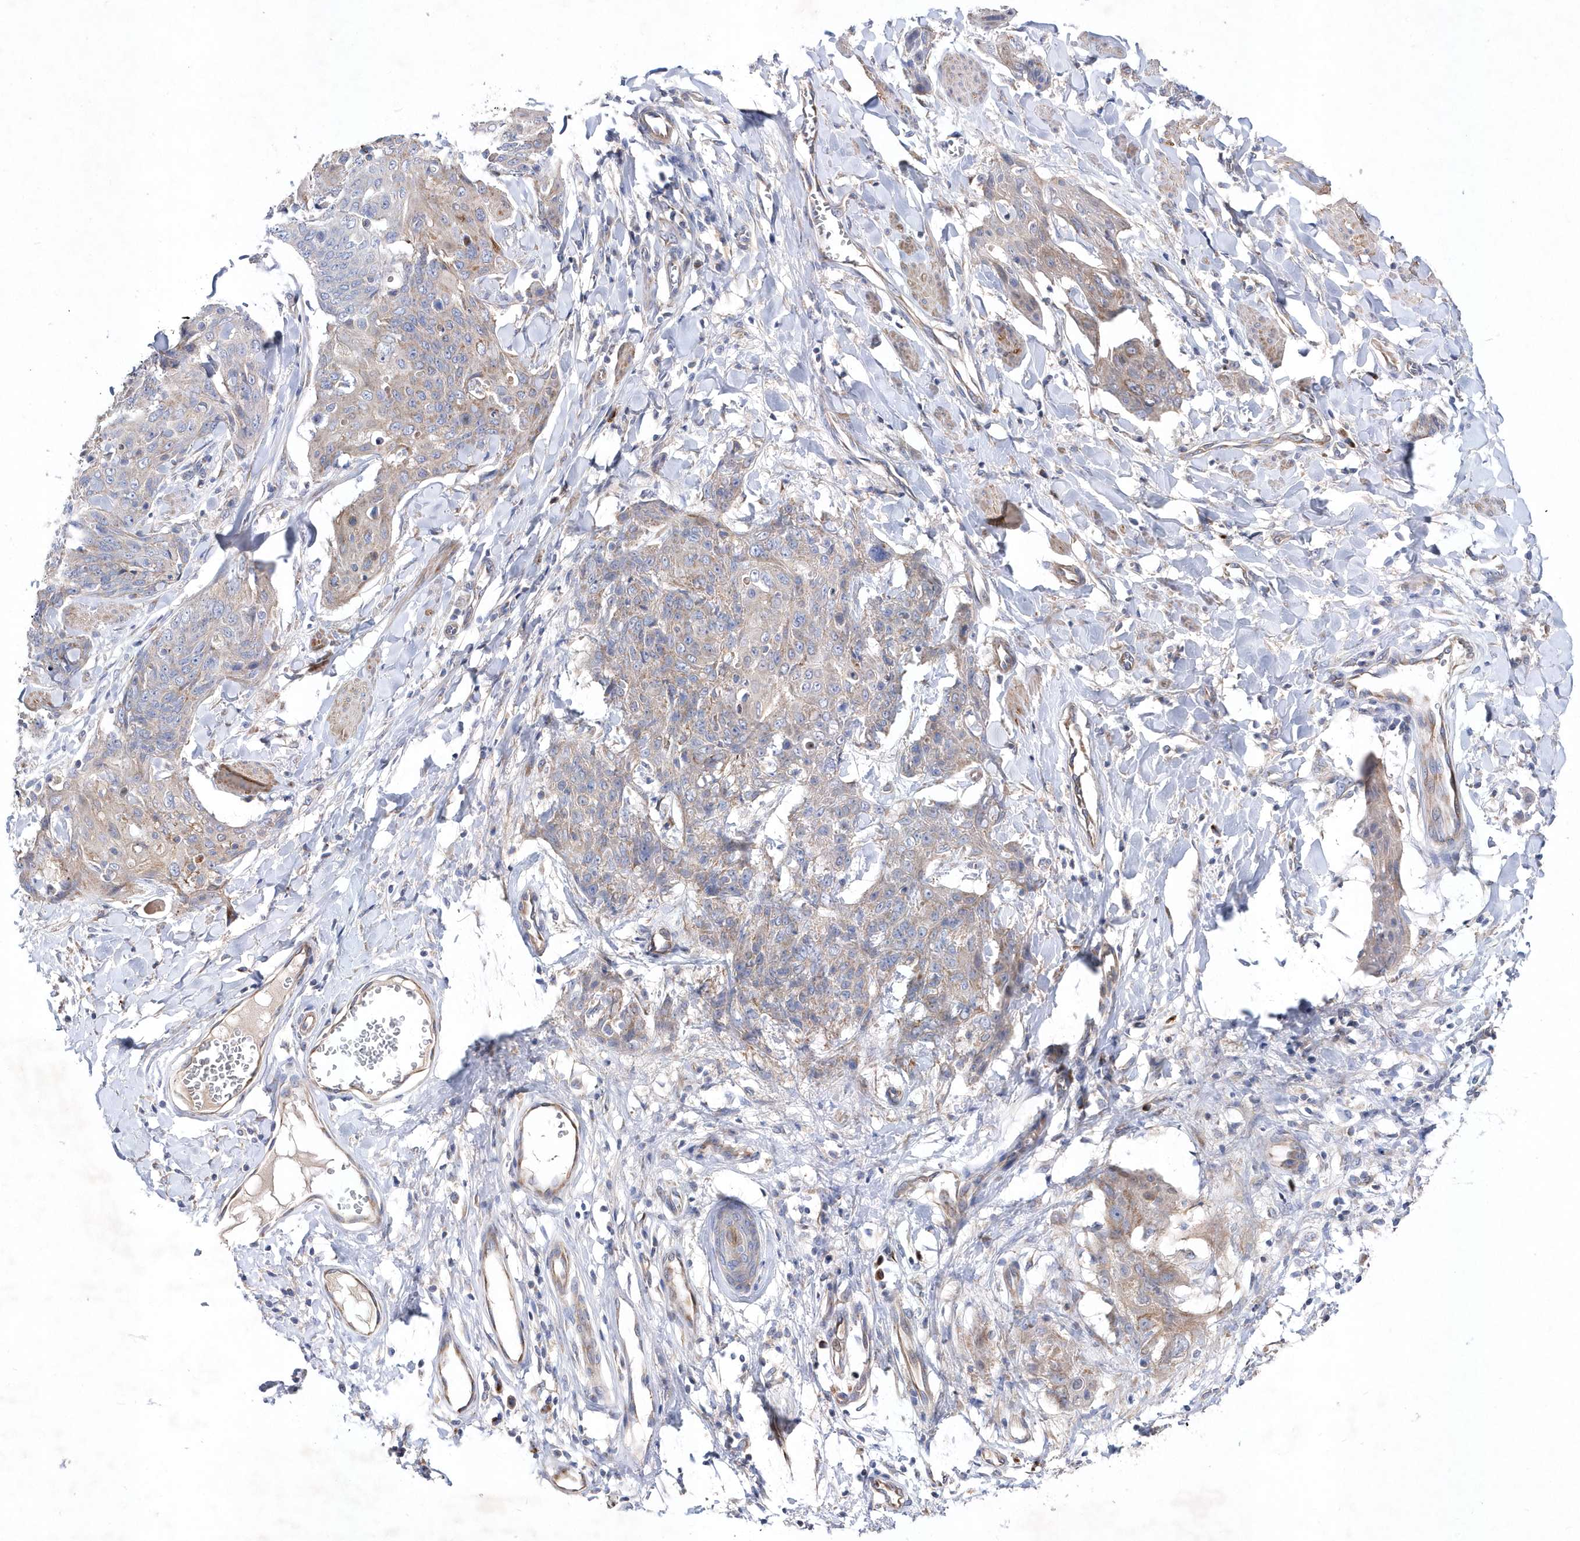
{"staining": {"intensity": "weak", "quantity": "25%-75%", "location": "cytoplasmic/membranous"}, "tissue": "skin cancer", "cell_type": "Tumor cells", "image_type": "cancer", "snomed": [{"axis": "morphology", "description": "Squamous cell carcinoma, NOS"}, {"axis": "topography", "description": "Skin"}, {"axis": "topography", "description": "Vulva"}], "caption": "About 25%-75% of tumor cells in skin cancer reveal weak cytoplasmic/membranous protein staining as visualized by brown immunohistochemical staining.", "gene": "METTL8", "patient": {"sex": "female", "age": 85}}